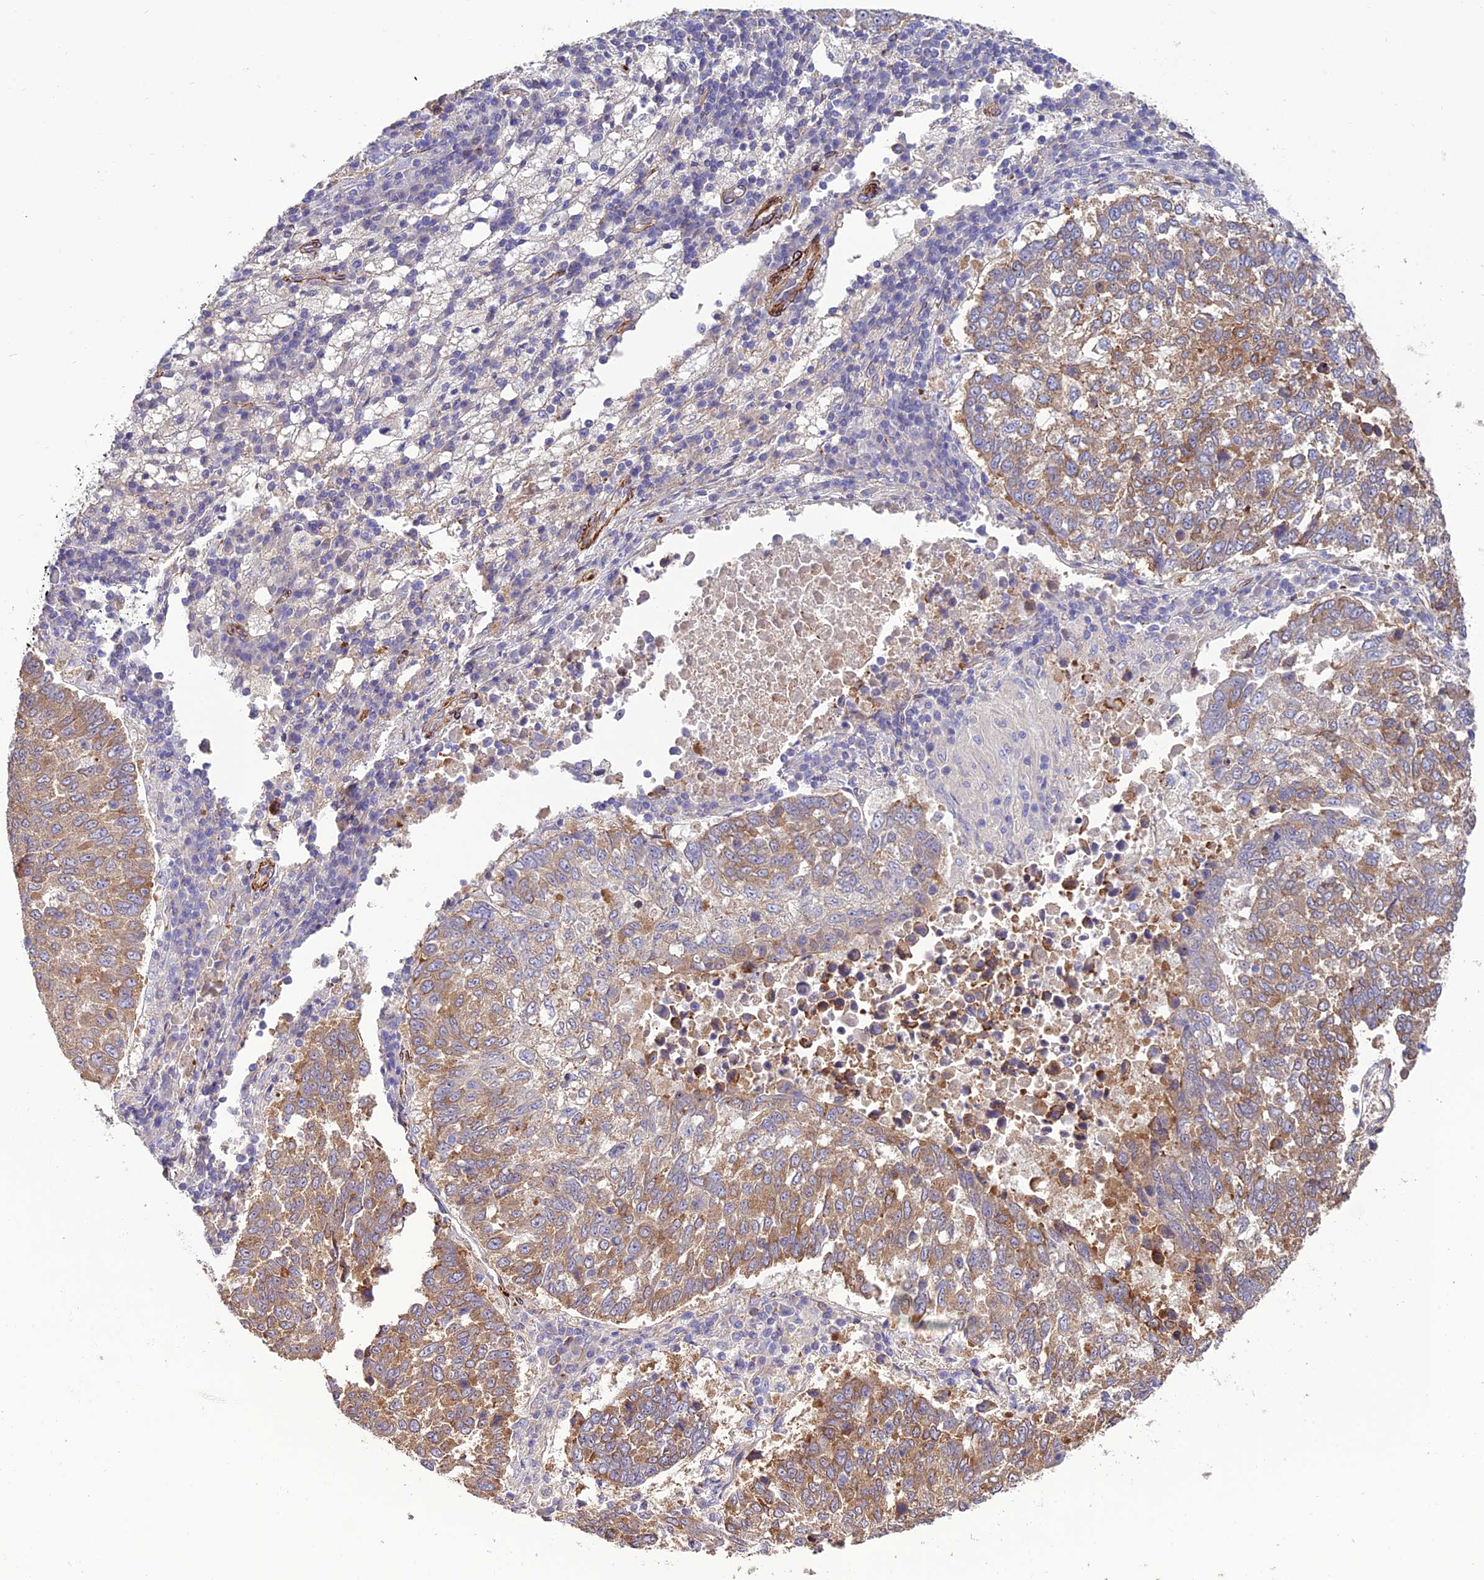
{"staining": {"intensity": "weak", "quantity": ">75%", "location": "cytoplasmic/membranous"}, "tissue": "lung cancer", "cell_type": "Tumor cells", "image_type": "cancer", "snomed": [{"axis": "morphology", "description": "Squamous cell carcinoma, NOS"}, {"axis": "topography", "description": "Lung"}], "caption": "Lung cancer tissue shows weak cytoplasmic/membranous positivity in about >75% of tumor cells, visualized by immunohistochemistry. (DAB IHC with brightfield microscopy, high magnification).", "gene": "REX1BD", "patient": {"sex": "male", "age": 73}}